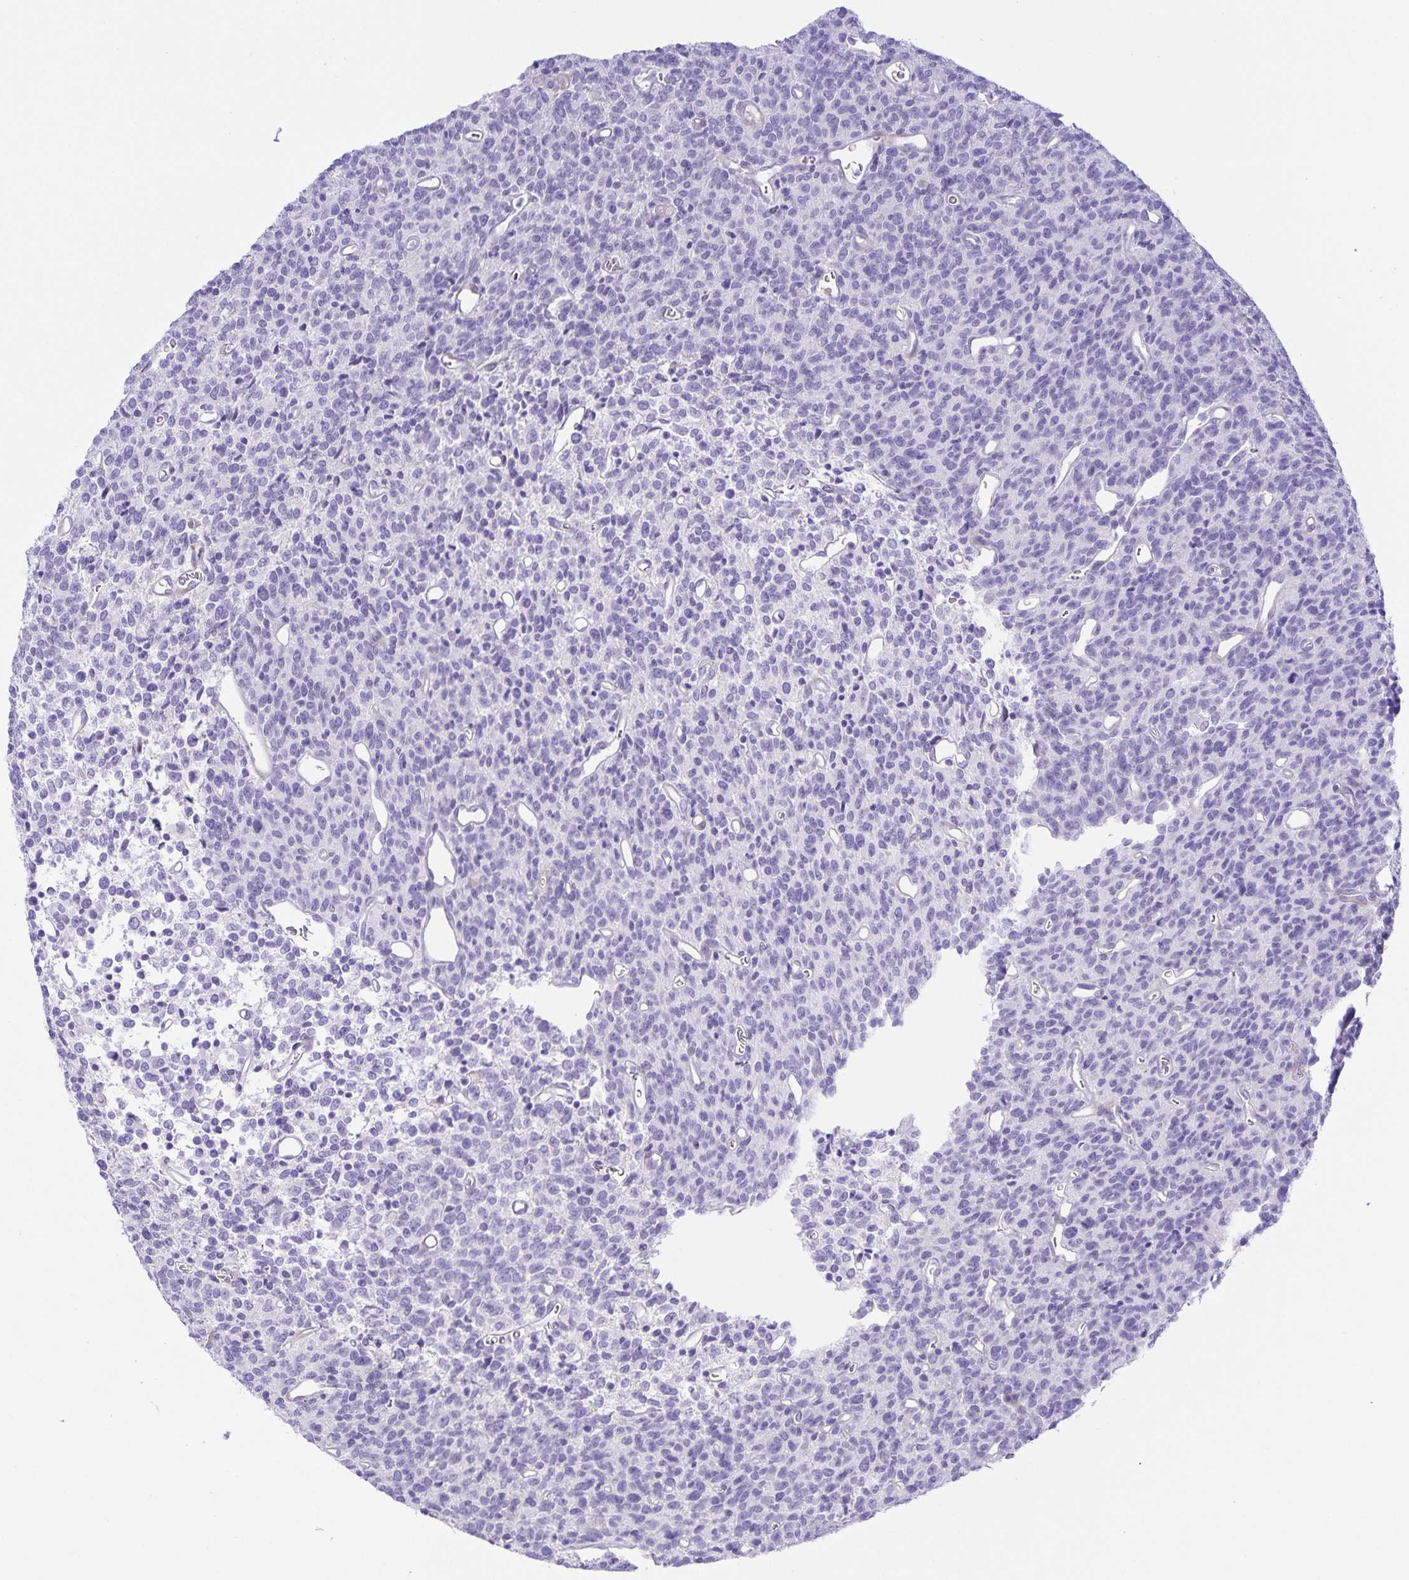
{"staining": {"intensity": "negative", "quantity": "none", "location": "none"}, "tissue": "glioma", "cell_type": "Tumor cells", "image_type": "cancer", "snomed": [{"axis": "morphology", "description": "Glioma, malignant, High grade"}, {"axis": "topography", "description": "Brain"}], "caption": "IHC photomicrograph of malignant high-grade glioma stained for a protein (brown), which exhibits no expression in tumor cells.", "gene": "UBQLN3", "patient": {"sex": "male", "age": 76}}